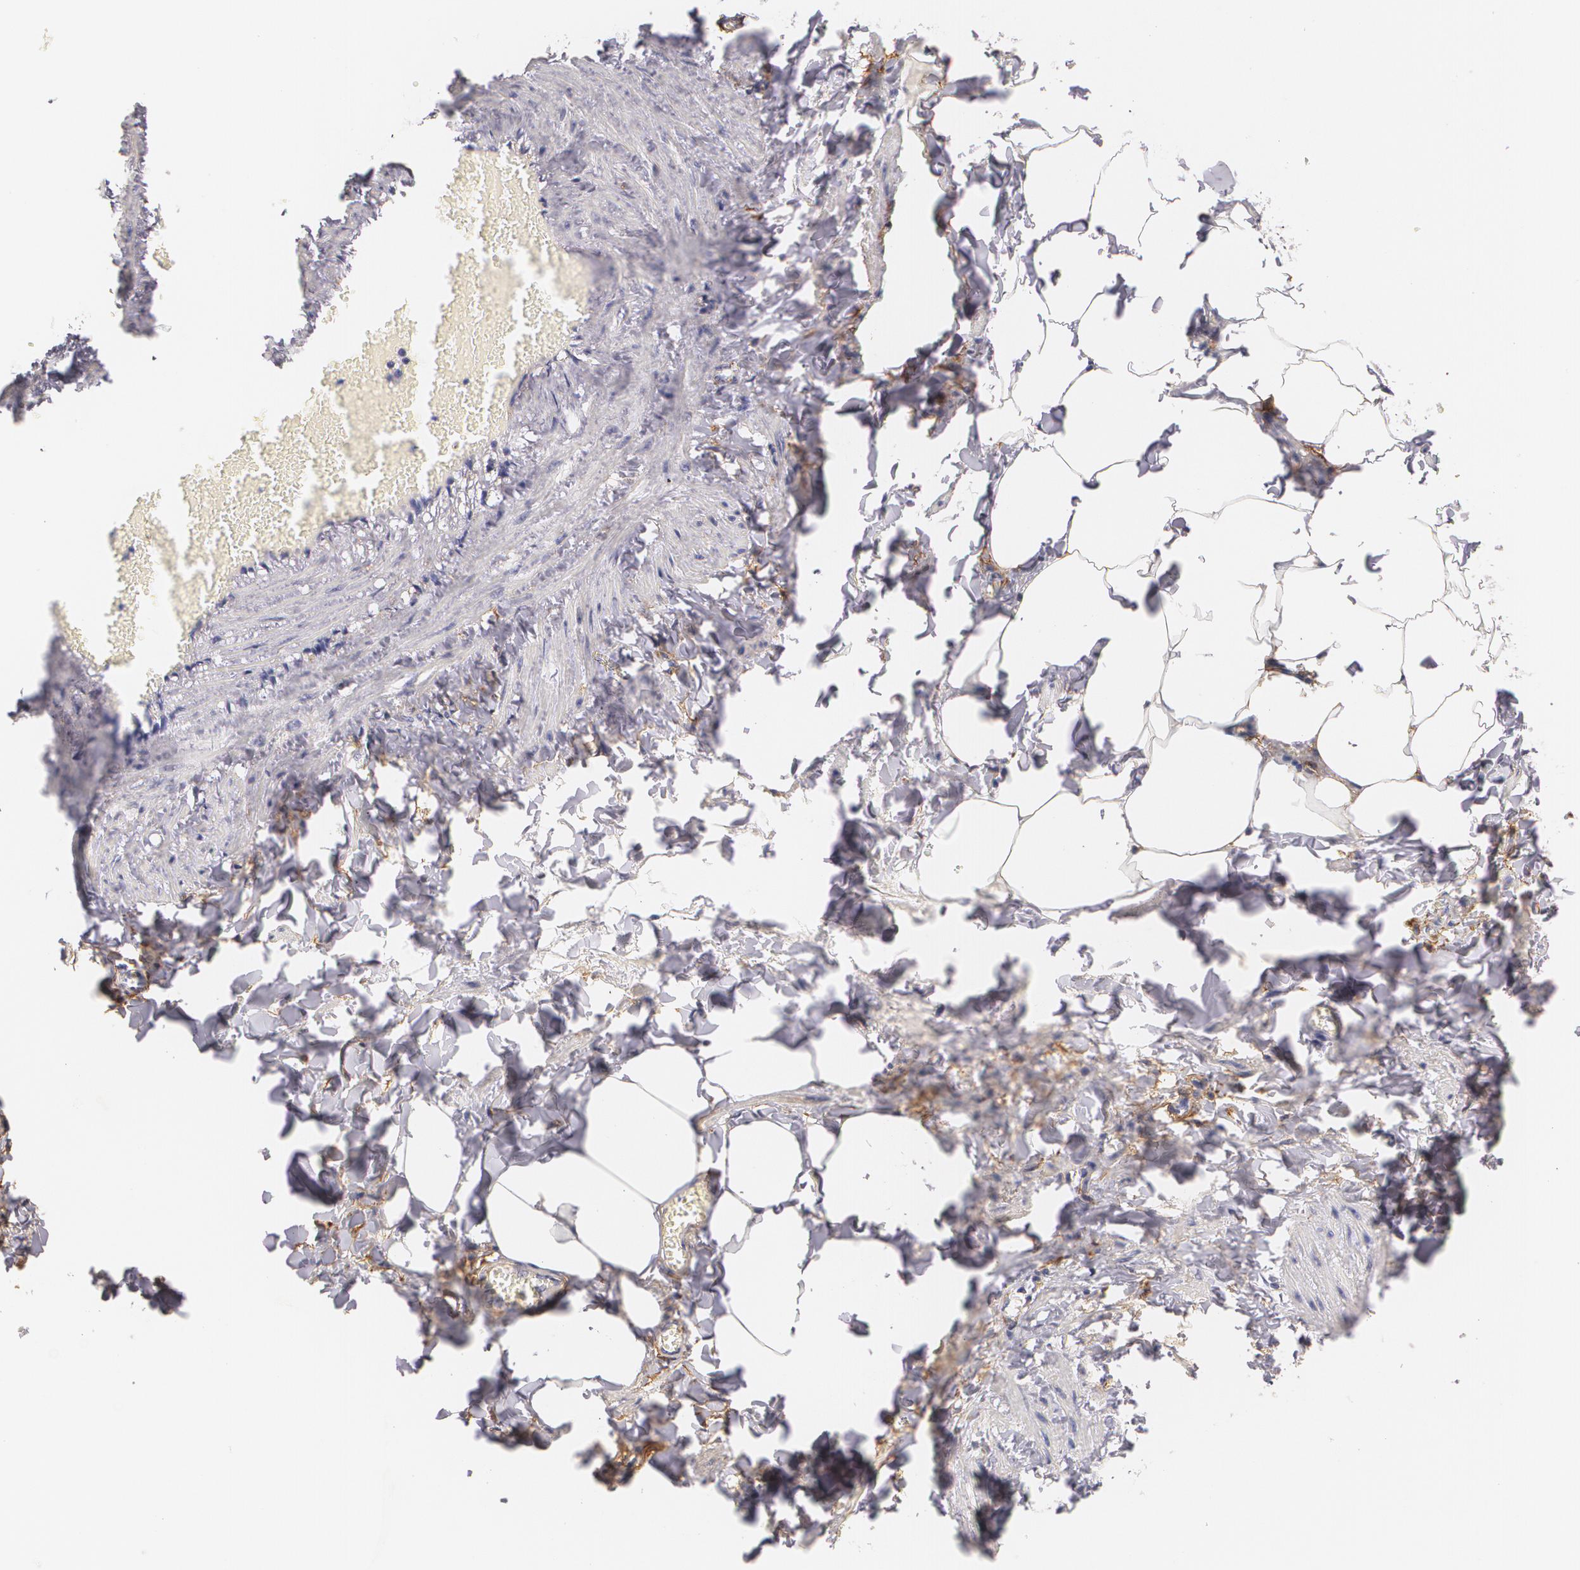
{"staining": {"intensity": "negative", "quantity": "none", "location": "none"}, "tissue": "adipose tissue", "cell_type": "Adipocytes", "image_type": "normal", "snomed": [{"axis": "morphology", "description": "Normal tissue, NOS"}, {"axis": "topography", "description": "Vascular tissue"}], "caption": "DAB immunohistochemical staining of benign adipose tissue reveals no significant expression in adipocytes.", "gene": "NGFR", "patient": {"sex": "male", "age": 41}}